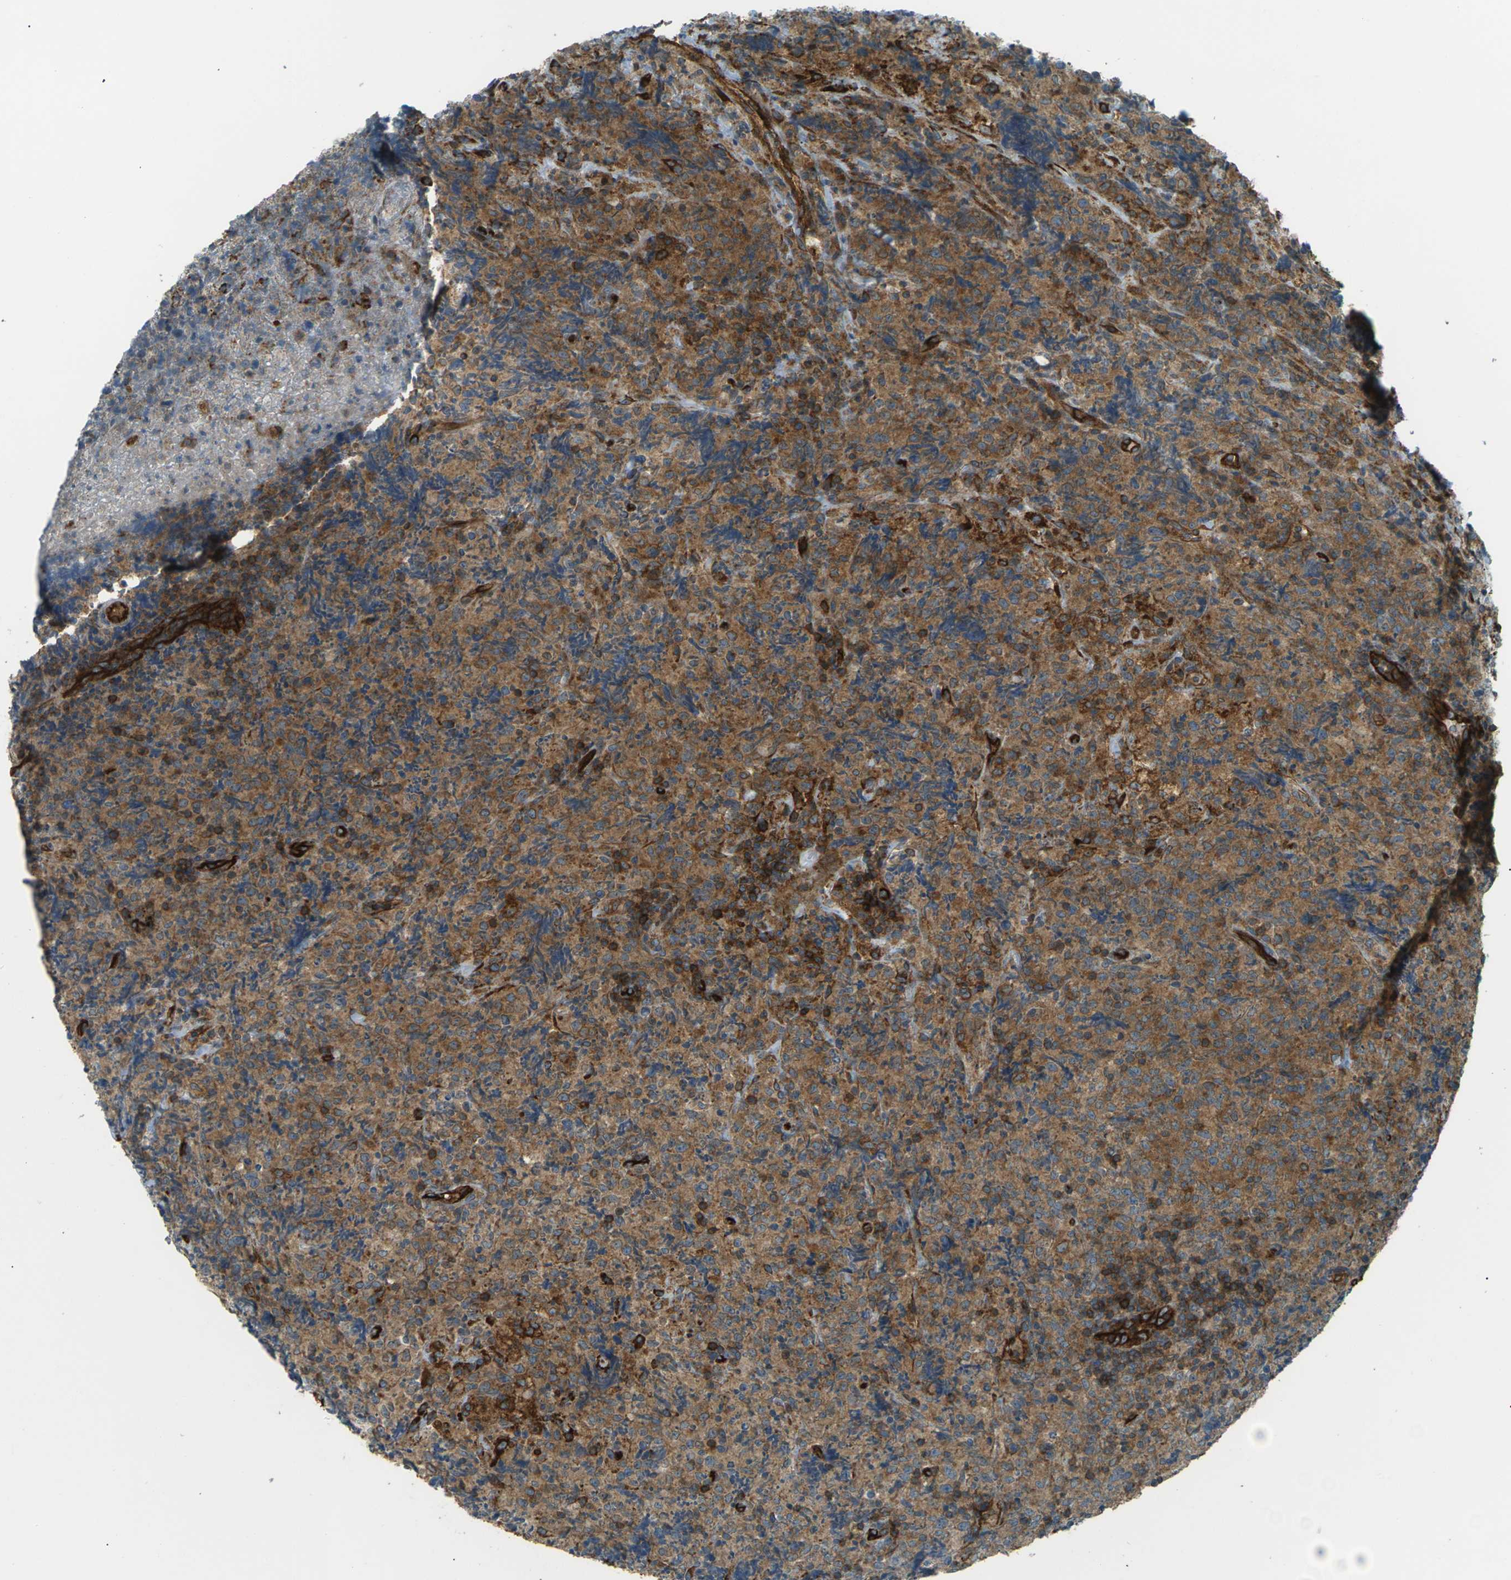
{"staining": {"intensity": "moderate", "quantity": ">75%", "location": "cytoplasmic/membranous"}, "tissue": "lymphoma", "cell_type": "Tumor cells", "image_type": "cancer", "snomed": [{"axis": "morphology", "description": "Malignant lymphoma, non-Hodgkin's type, High grade"}, {"axis": "topography", "description": "Tonsil"}], "caption": "DAB immunohistochemical staining of high-grade malignant lymphoma, non-Hodgkin's type demonstrates moderate cytoplasmic/membranous protein staining in approximately >75% of tumor cells.", "gene": "S1PR1", "patient": {"sex": "female", "age": 36}}